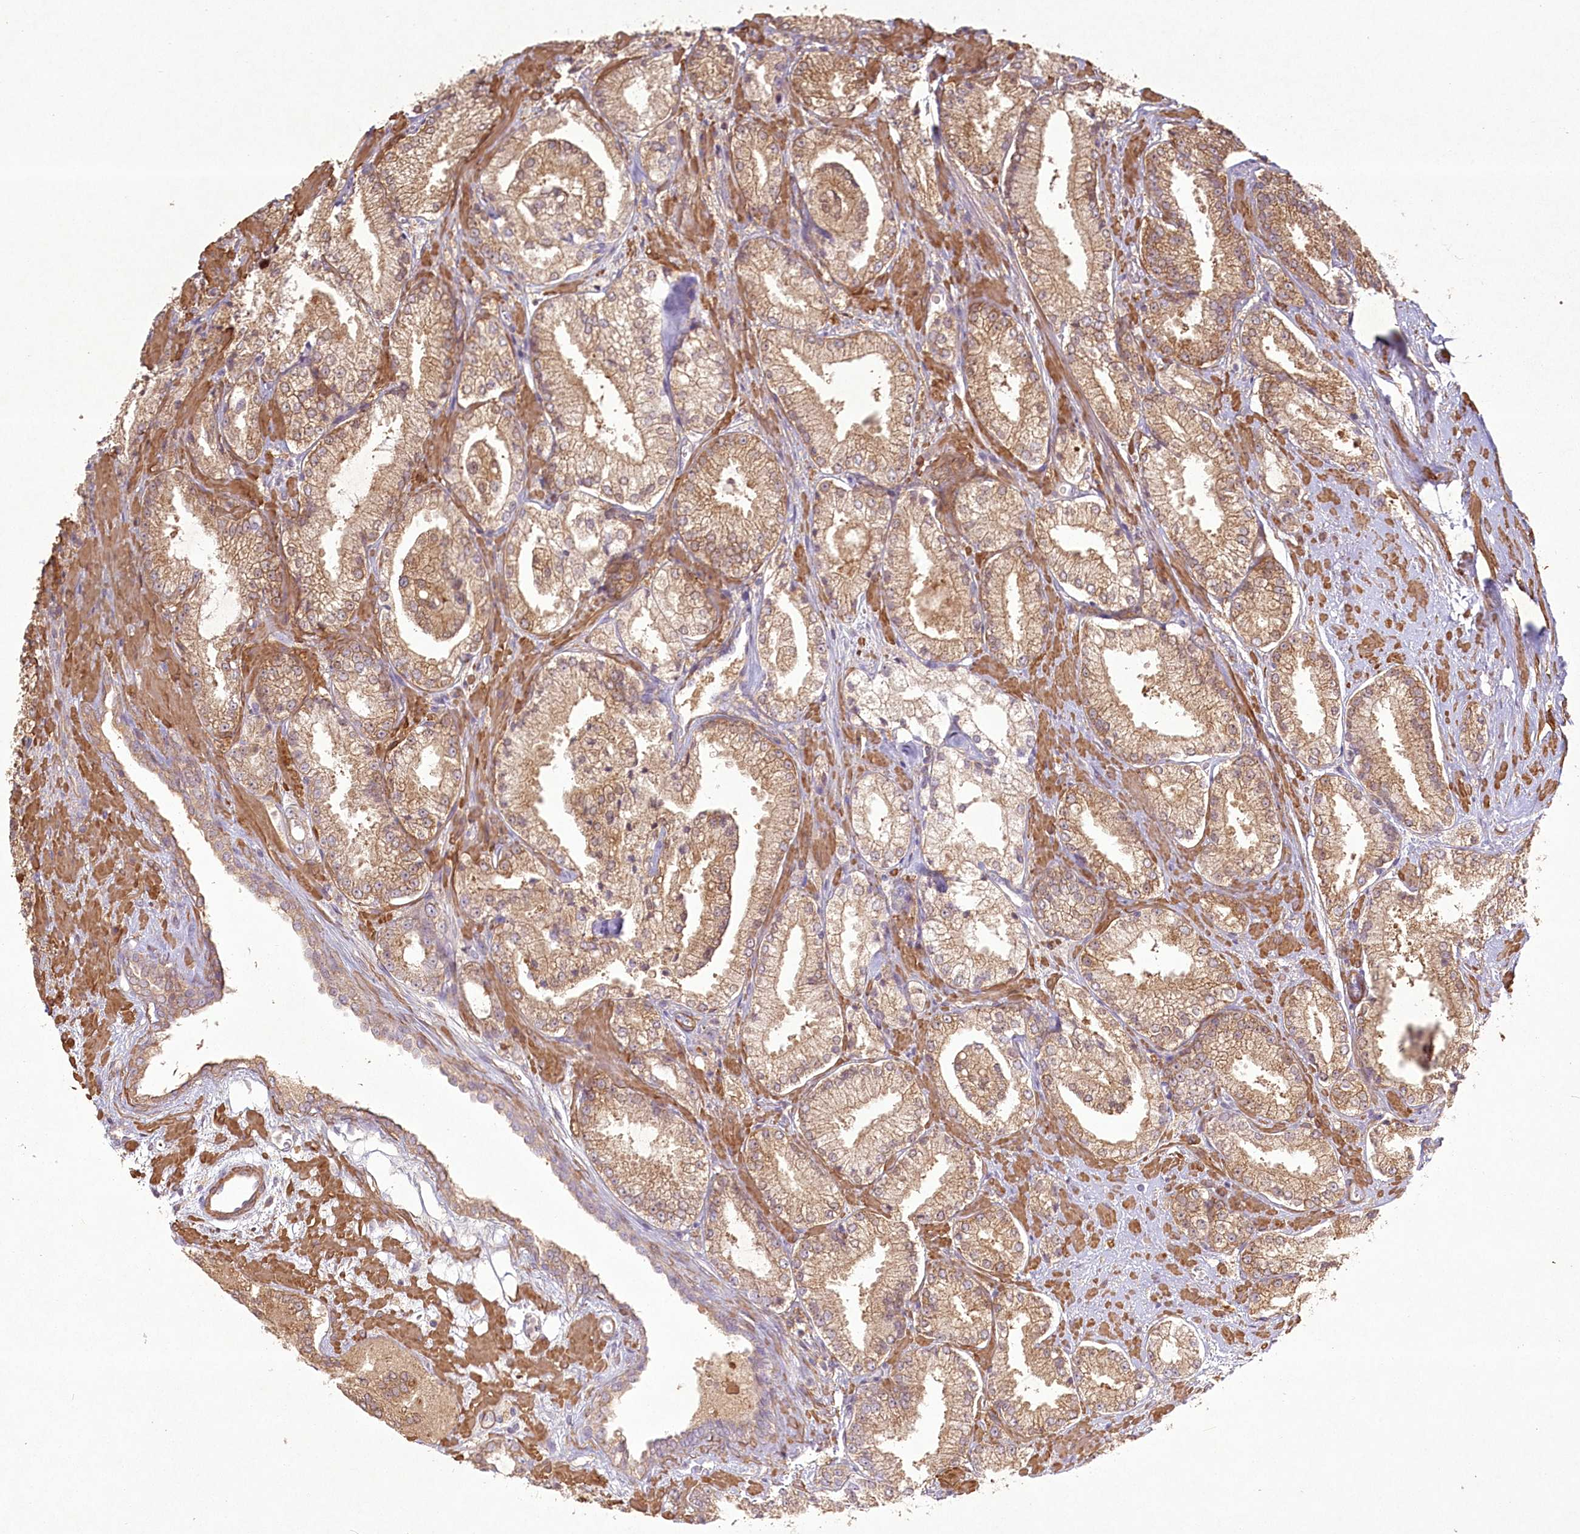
{"staining": {"intensity": "moderate", "quantity": ">75%", "location": "cytoplasmic/membranous"}, "tissue": "prostate cancer", "cell_type": "Tumor cells", "image_type": "cancer", "snomed": [{"axis": "morphology", "description": "Adenocarcinoma, High grade"}, {"axis": "topography", "description": "Prostate"}], "caption": "This is an image of immunohistochemistry (IHC) staining of prostate cancer (high-grade adenocarcinoma), which shows moderate expression in the cytoplasmic/membranous of tumor cells.", "gene": "INPP4B", "patient": {"sex": "male", "age": 73}}